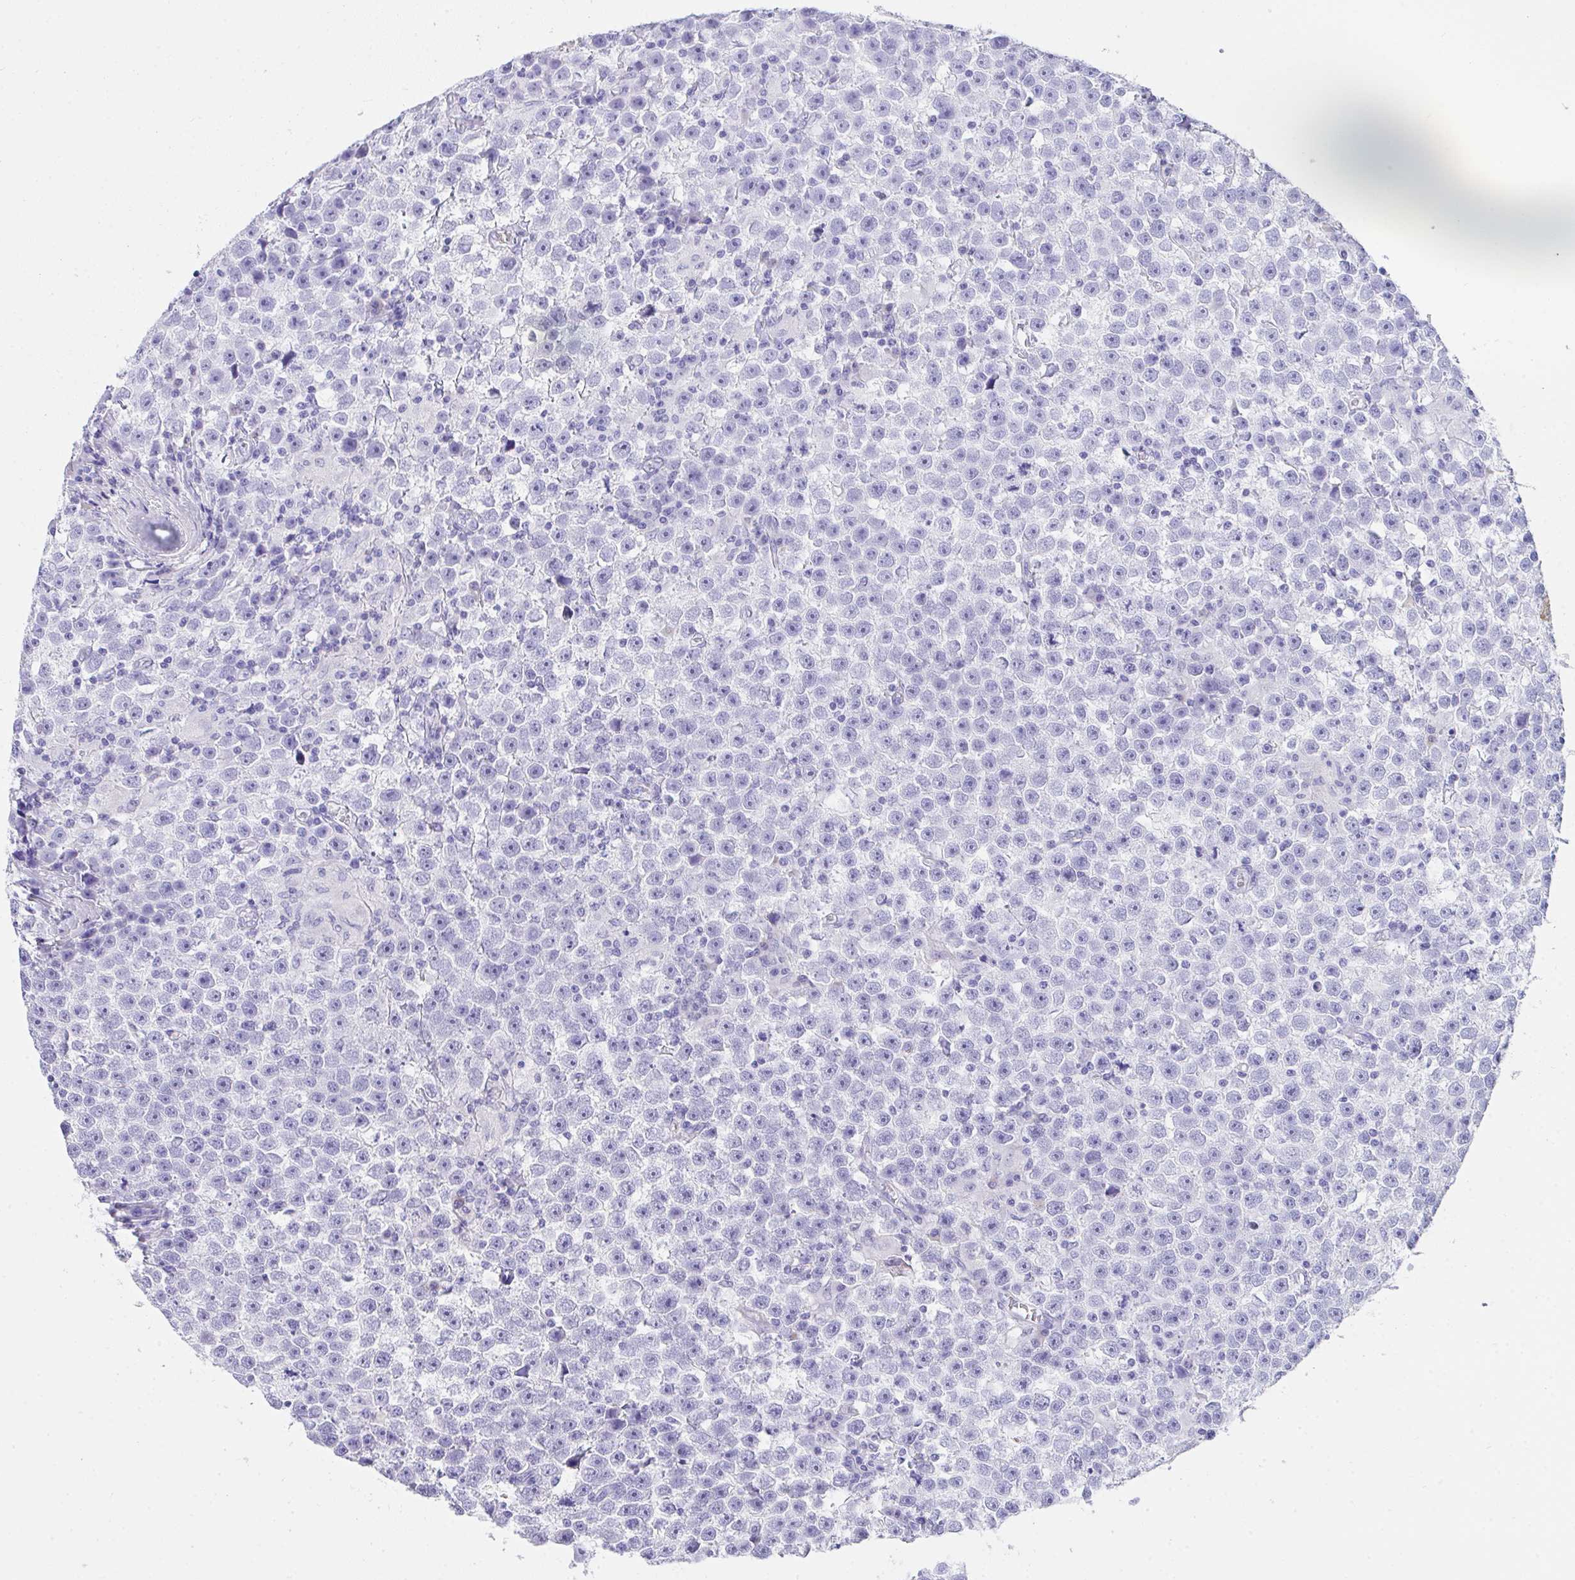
{"staining": {"intensity": "negative", "quantity": "none", "location": "none"}, "tissue": "testis cancer", "cell_type": "Tumor cells", "image_type": "cancer", "snomed": [{"axis": "morphology", "description": "Seminoma, NOS"}, {"axis": "topography", "description": "Testis"}], "caption": "Immunohistochemical staining of human seminoma (testis) shows no significant positivity in tumor cells.", "gene": "AKR1D1", "patient": {"sex": "male", "age": 31}}